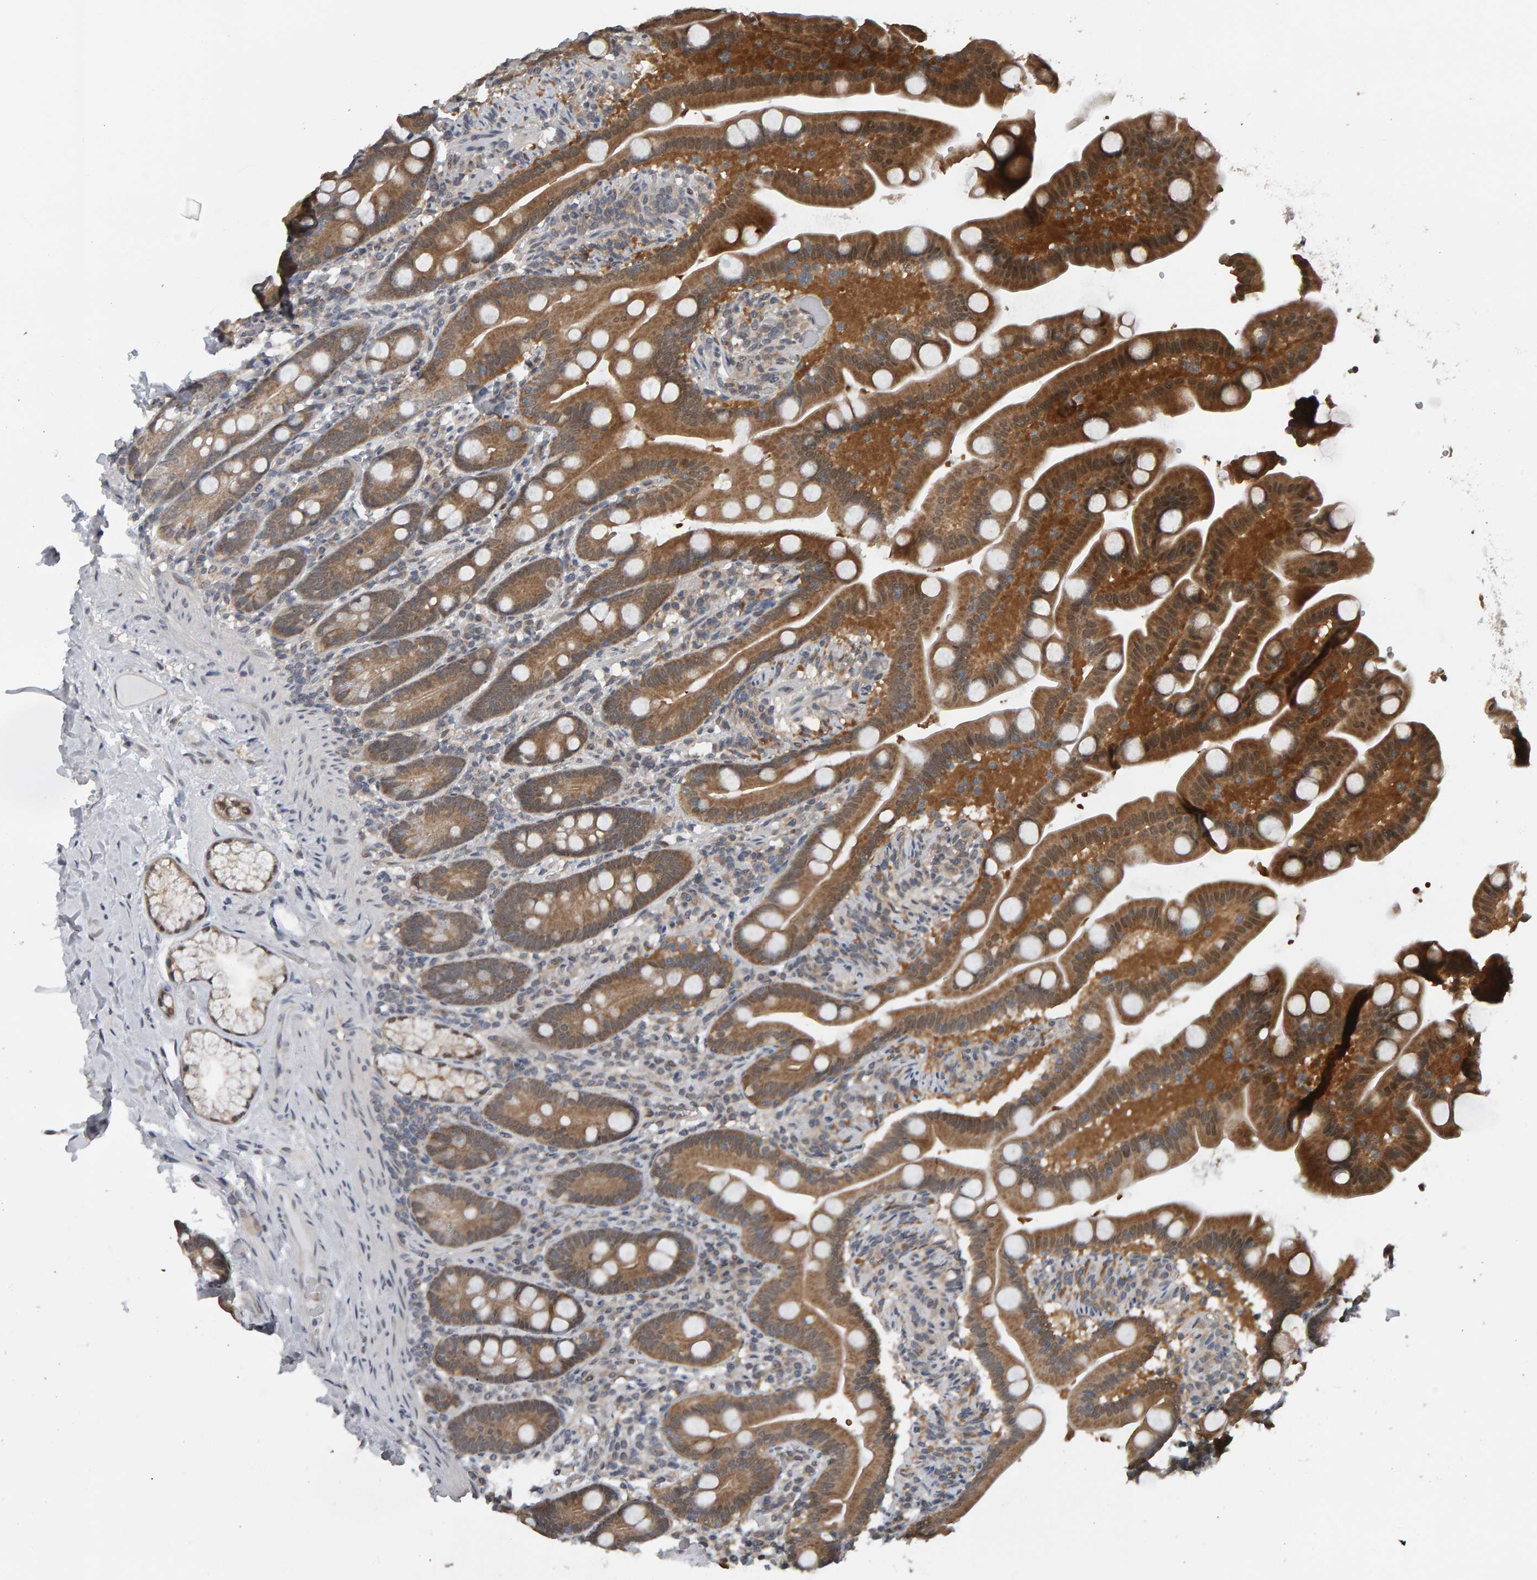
{"staining": {"intensity": "moderate", "quantity": ">75%", "location": "cytoplasmic/membranous"}, "tissue": "duodenum", "cell_type": "Glandular cells", "image_type": "normal", "snomed": [{"axis": "morphology", "description": "Normal tissue, NOS"}, {"axis": "topography", "description": "Duodenum"}], "caption": "This photomicrograph shows immunohistochemistry staining of normal duodenum, with medium moderate cytoplasmic/membranous expression in approximately >75% of glandular cells.", "gene": "COASY", "patient": {"sex": "male", "age": 54}}